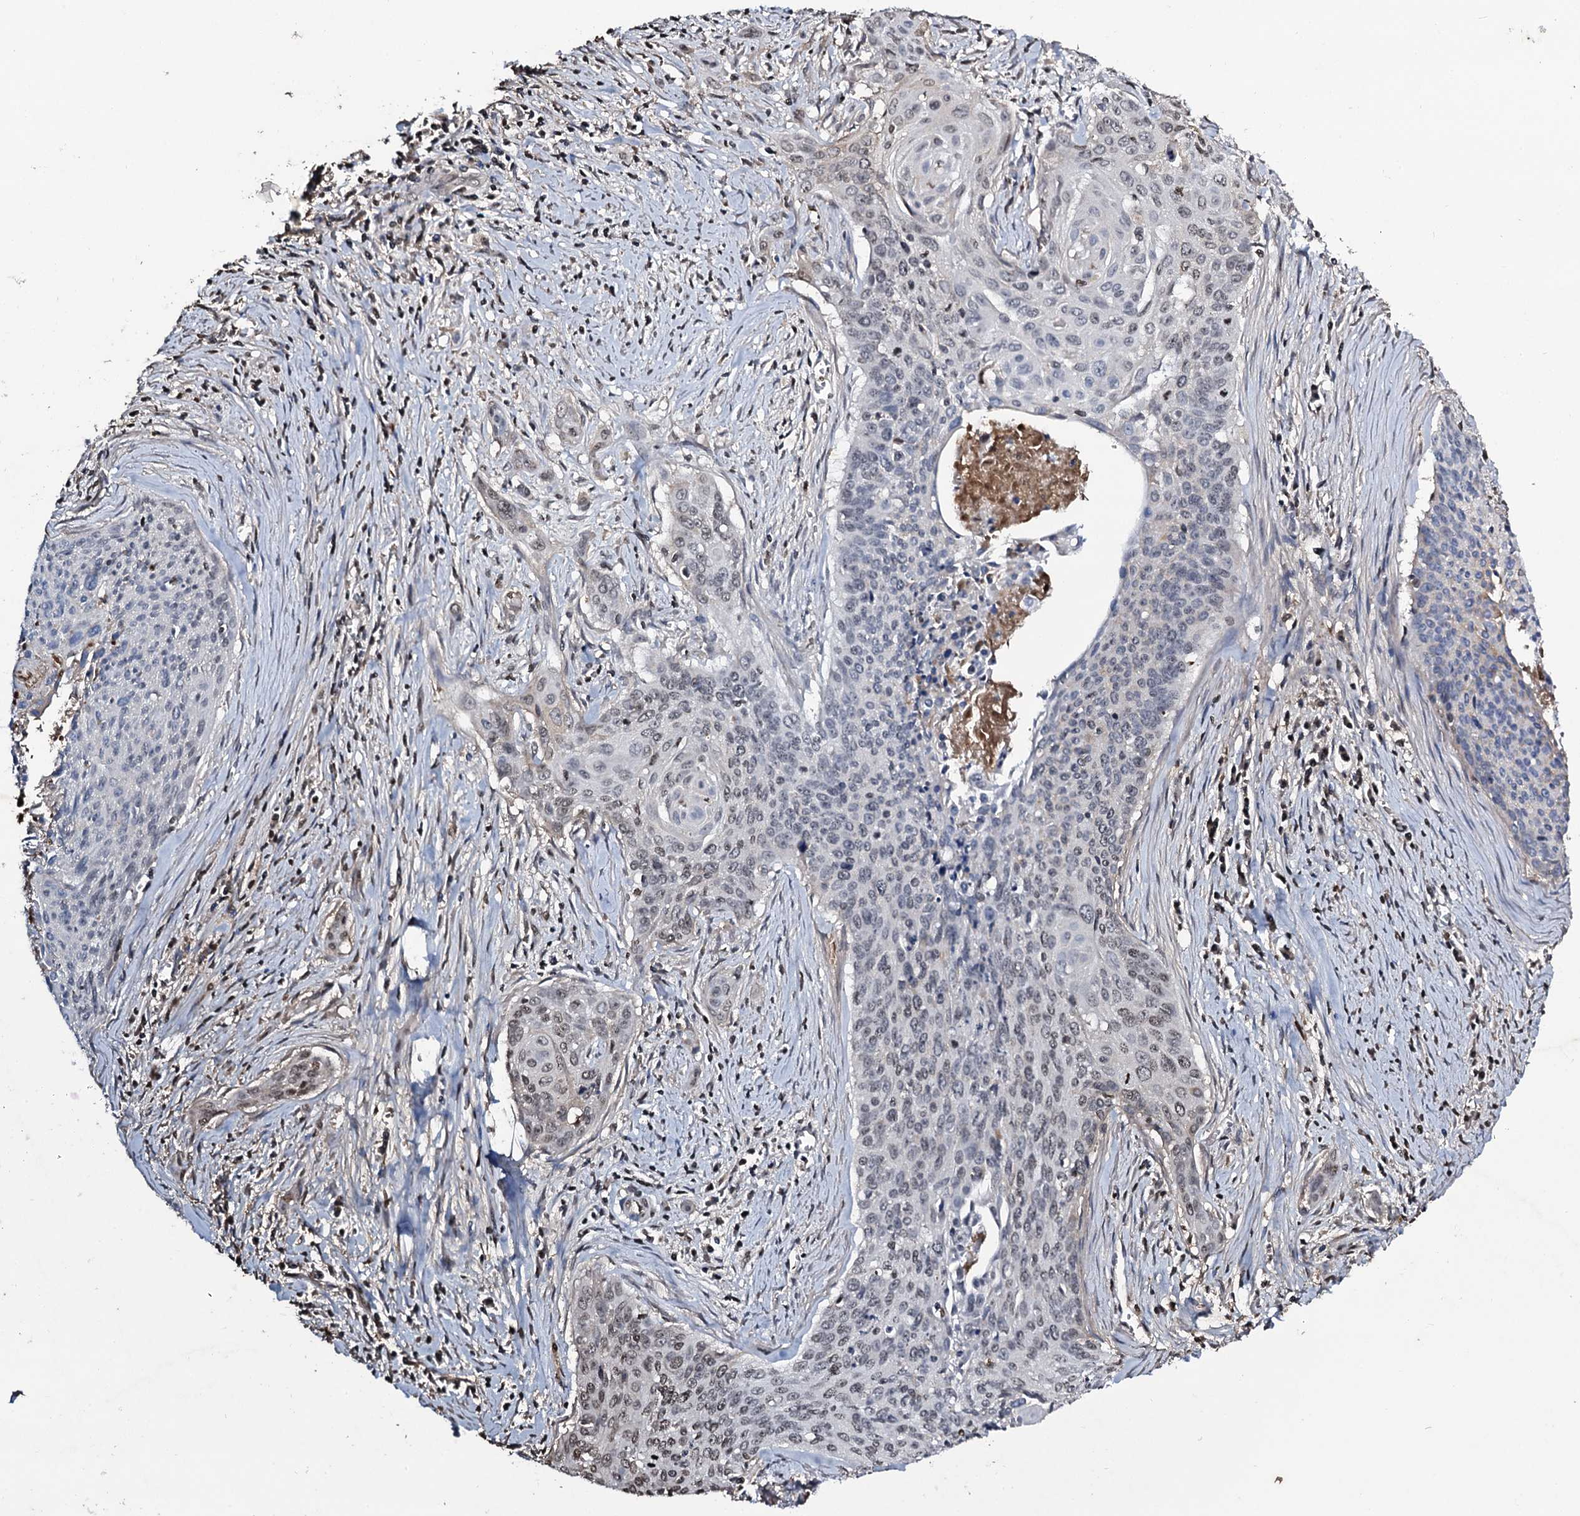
{"staining": {"intensity": "weak", "quantity": "25%-75%", "location": "nuclear"}, "tissue": "cervical cancer", "cell_type": "Tumor cells", "image_type": "cancer", "snomed": [{"axis": "morphology", "description": "Squamous cell carcinoma, NOS"}, {"axis": "topography", "description": "Cervix"}], "caption": "High-power microscopy captured an IHC micrograph of cervical cancer, revealing weak nuclear staining in about 25%-75% of tumor cells. (DAB (3,3'-diaminobenzidine) = brown stain, brightfield microscopy at high magnification).", "gene": "EDN1", "patient": {"sex": "female", "age": 55}}